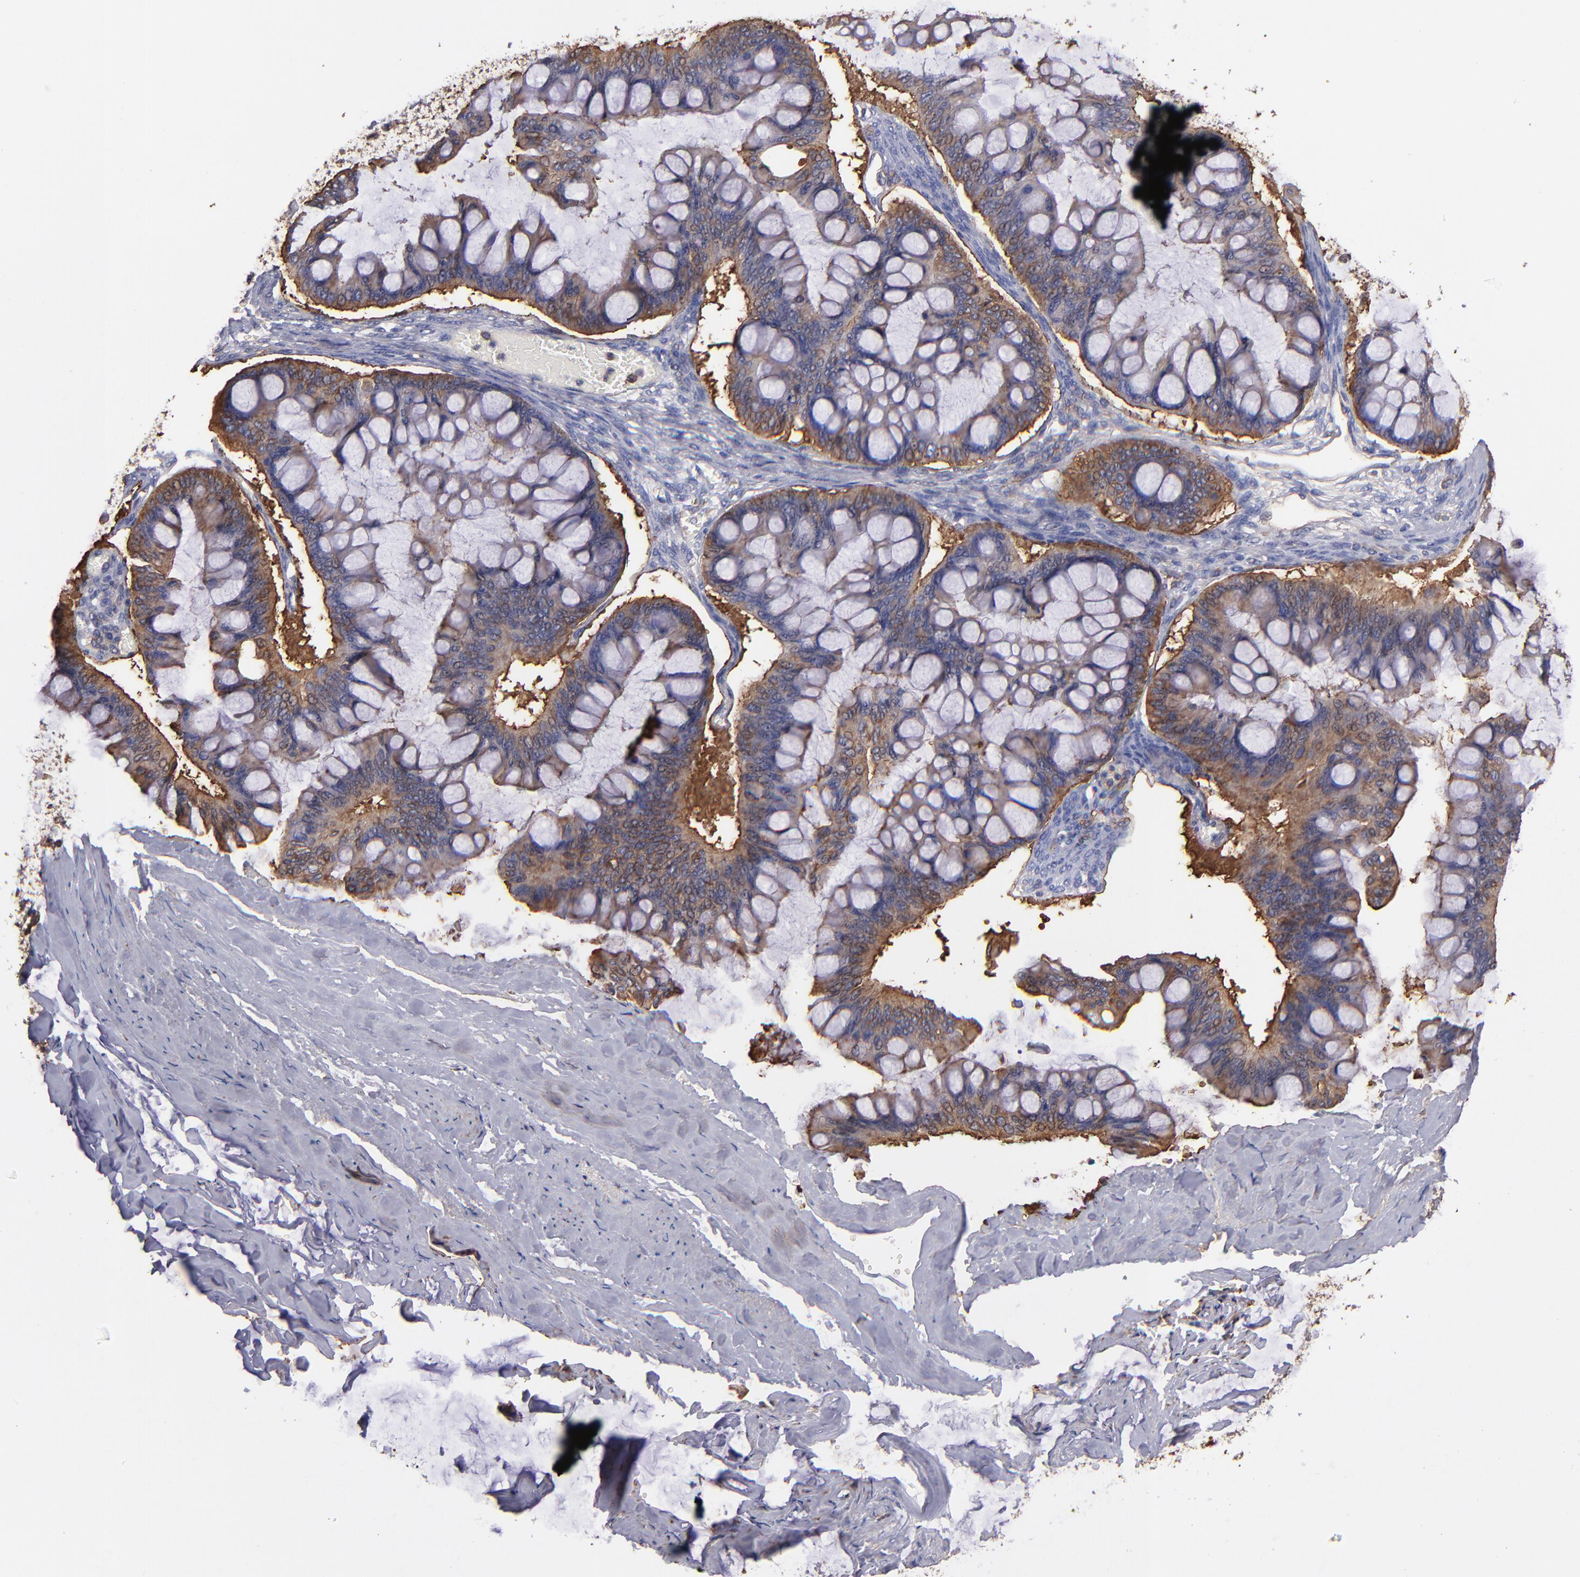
{"staining": {"intensity": "moderate", "quantity": ">75%", "location": "cytoplasmic/membranous"}, "tissue": "ovarian cancer", "cell_type": "Tumor cells", "image_type": "cancer", "snomed": [{"axis": "morphology", "description": "Cystadenocarcinoma, mucinous, NOS"}, {"axis": "topography", "description": "Ovary"}], "caption": "A histopathology image showing moderate cytoplasmic/membranous staining in about >75% of tumor cells in ovarian cancer, as visualized by brown immunohistochemical staining.", "gene": "MVP", "patient": {"sex": "female", "age": 73}}